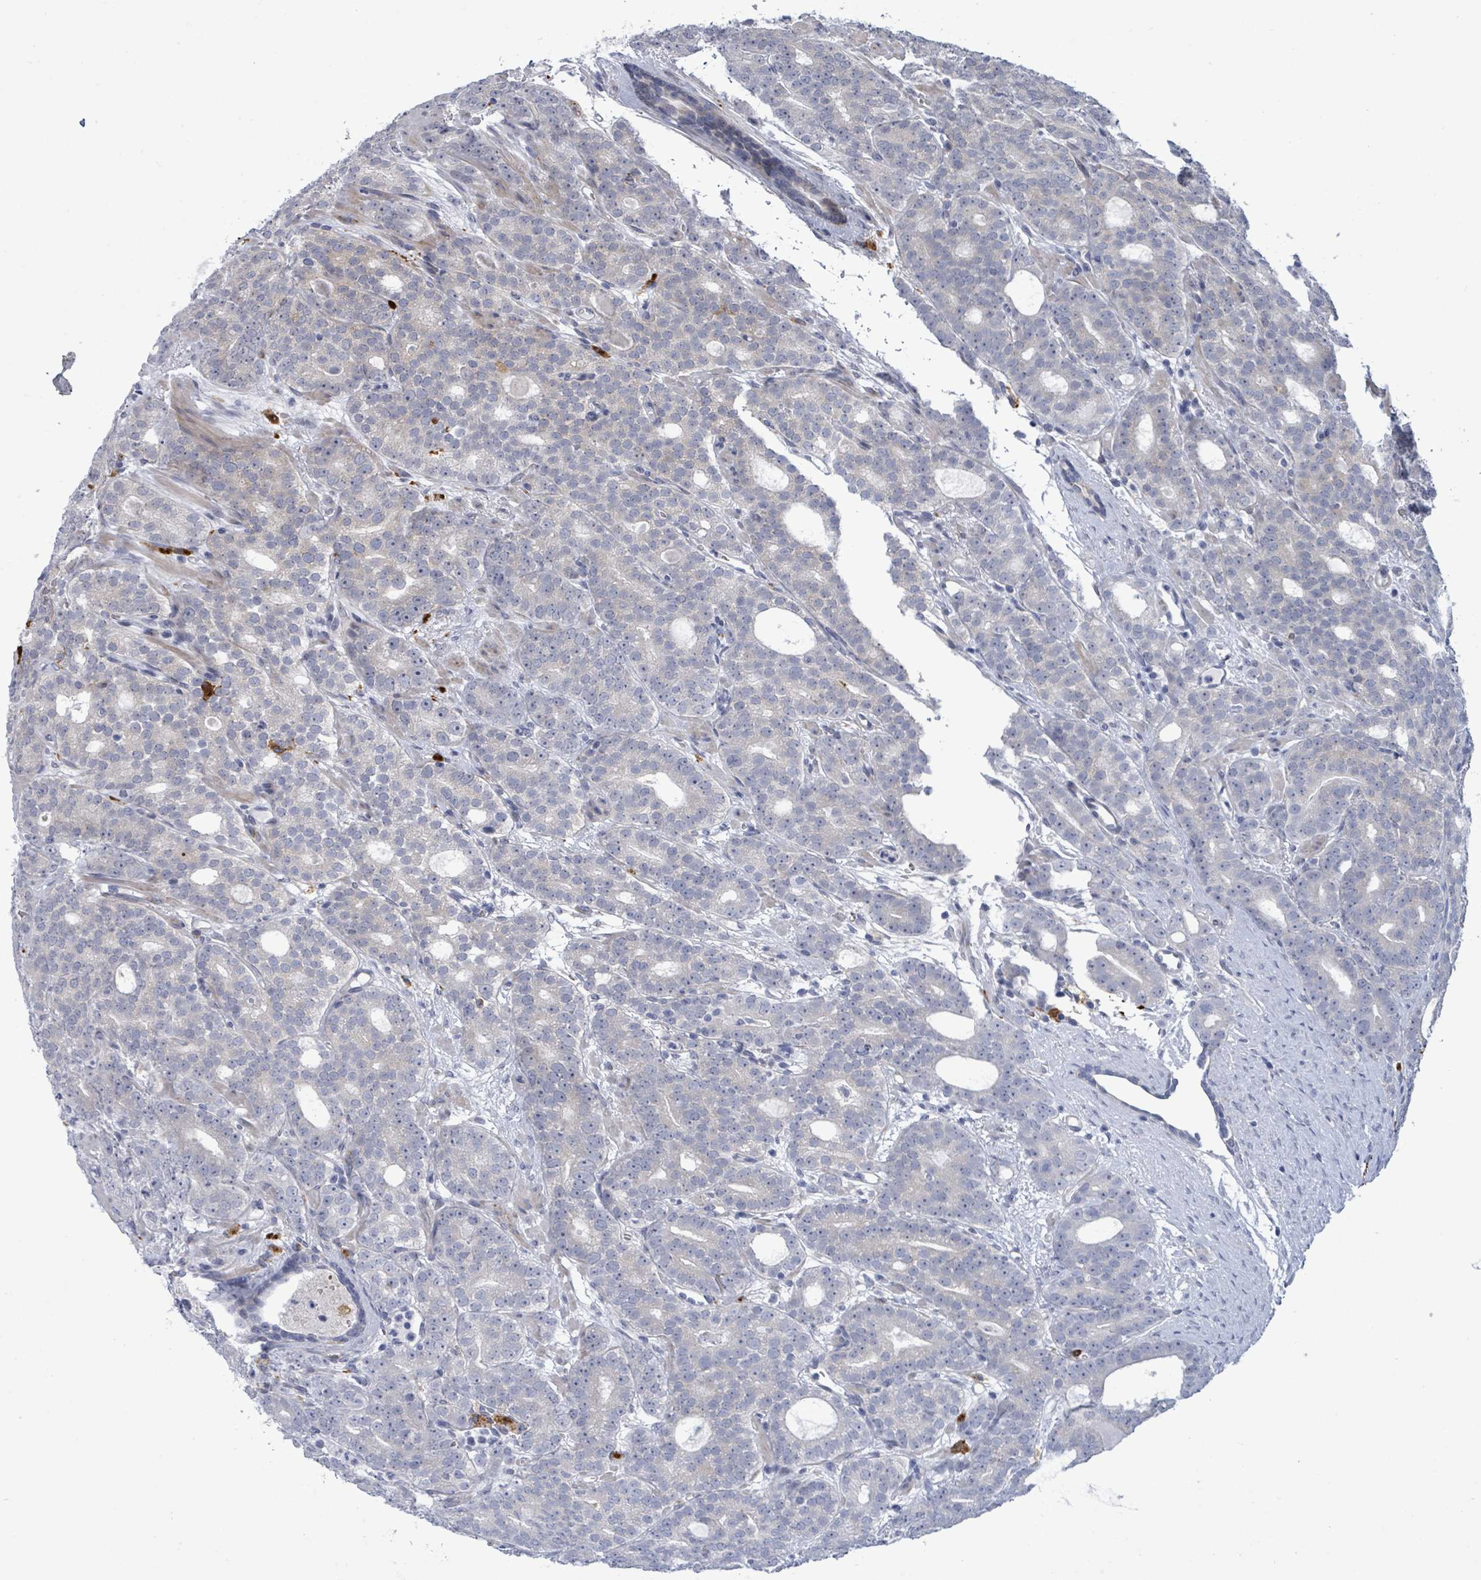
{"staining": {"intensity": "negative", "quantity": "none", "location": "none"}, "tissue": "prostate cancer", "cell_type": "Tumor cells", "image_type": "cancer", "snomed": [{"axis": "morphology", "description": "Adenocarcinoma, High grade"}, {"axis": "topography", "description": "Prostate"}], "caption": "Prostate high-grade adenocarcinoma was stained to show a protein in brown. There is no significant expression in tumor cells.", "gene": "CT45A5", "patient": {"sex": "male", "age": 64}}